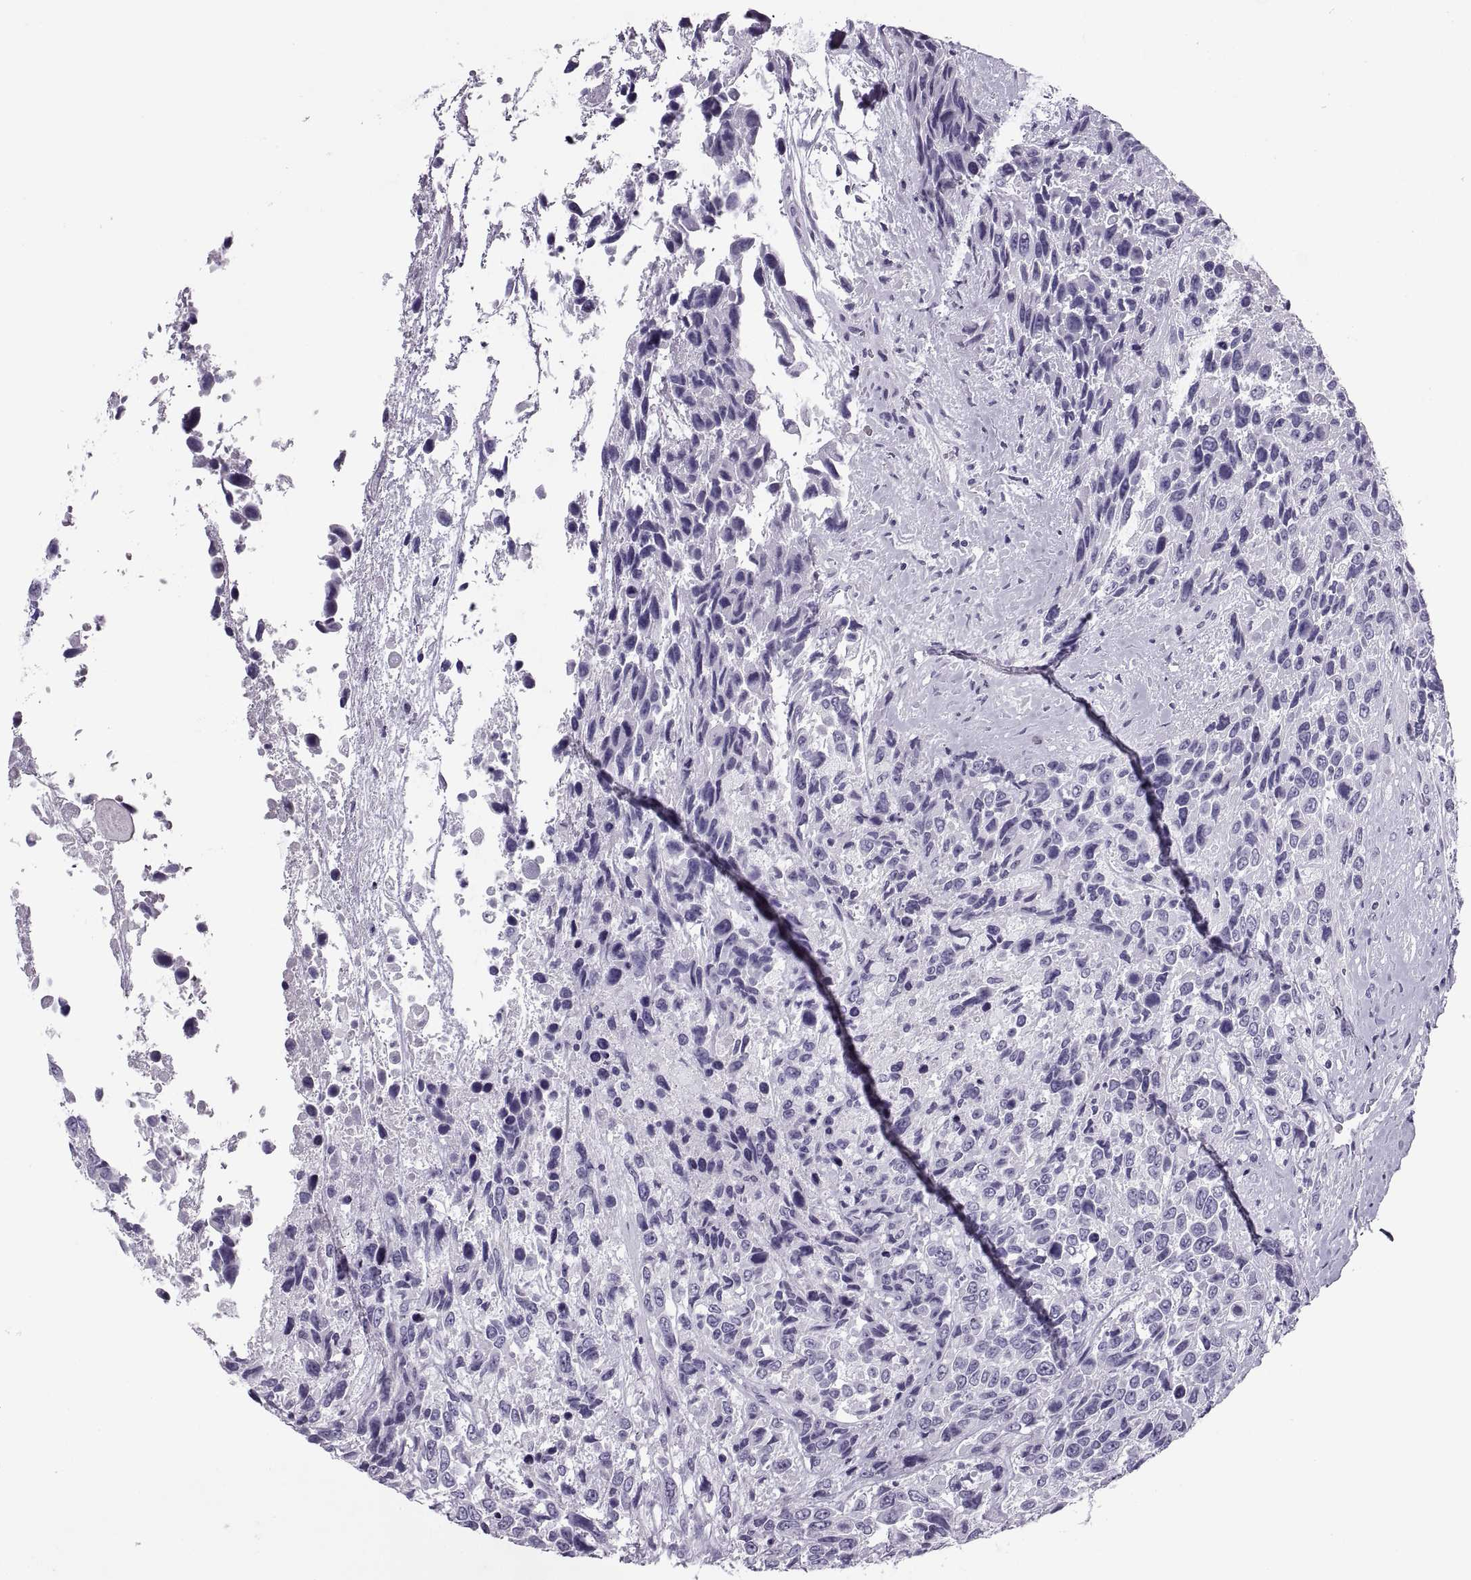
{"staining": {"intensity": "negative", "quantity": "none", "location": "none"}, "tissue": "urothelial cancer", "cell_type": "Tumor cells", "image_type": "cancer", "snomed": [{"axis": "morphology", "description": "Urothelial carcinoma, High grade"}, {"axis": "topography", "description": "Urinary bladder"}], "caption": "This is an IHC histopathology image of urothelial cancer. There is no staining in tumor cells.", "gene": "RLBP1", "patient": {"sex": "female", "age": 70}}